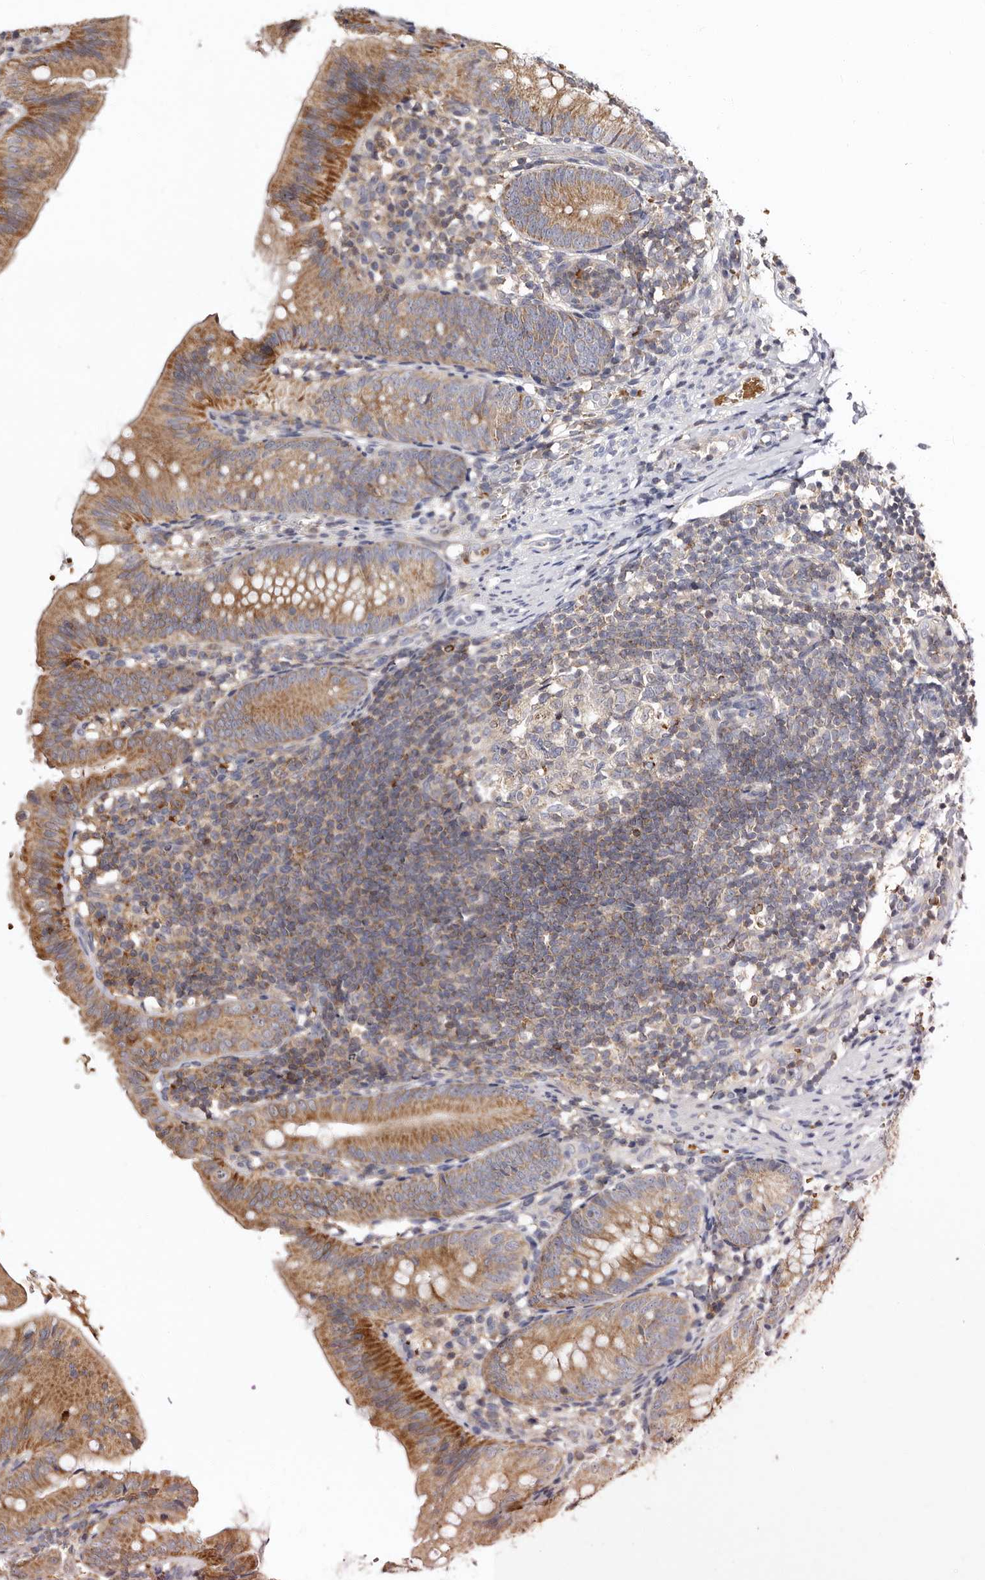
{"staining": {"intensity": "strong", "quantity": ">75%", "location": "cytoplasmic/membranous"}, "tissue": "appendix", "cell_type": "Glandular cells", "image_type": "normal", "snomed": [{"axis": "morphology", "description": "Normal tissue, NOS"}, {"axis": "topography", "description": "Appendix"}], "caption": "A photomicrograph showing strong cytoplasmic/membranous staining in approximately >75% of glandular cells in normal appendix, as visualized by brown immunohistochemical staining.", "gene": "BAX", "patient": {"sex": "male", "age": 1}}